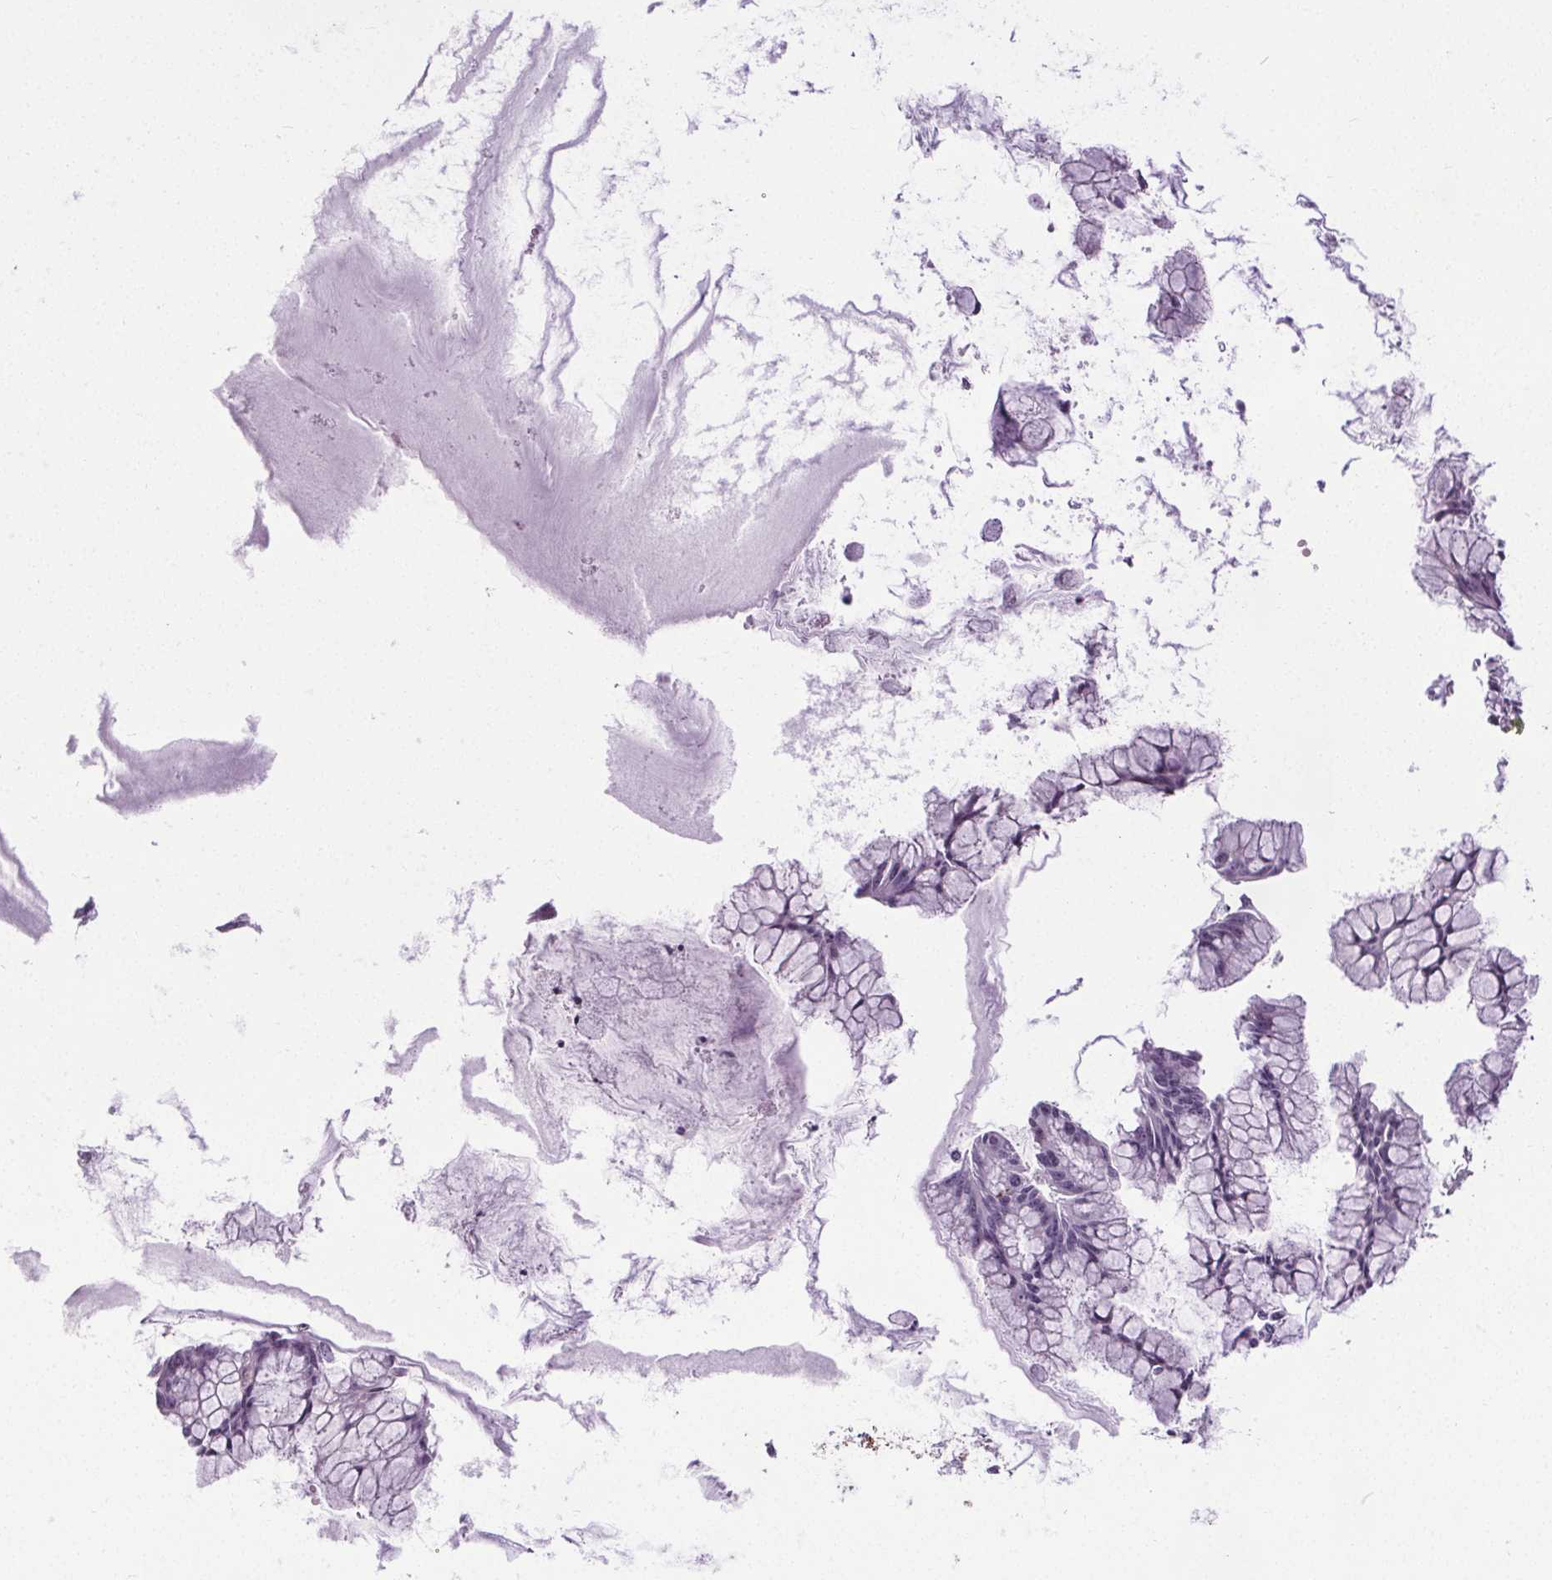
{"staining": {"intensity": "negative", "quantity": "none", "location": "none"}, "tissue": "ovarian cancer", "cell_type": "Tumor cells", "image_type": "cancer", "snomed": [{"axis": "morphology", "description": "Cystadenocarcinoma, mucinous, NOS"}, {"axis": "topography", "description": "Ovary"}], "caption": "Ovarian cancer (mucinous cystadenocarcinoma) was stained to show a protein in brown. There is no significant expression in tumor cells.", "gene": "TMEM240", "patient": {"sex": "female", "age": 41}}